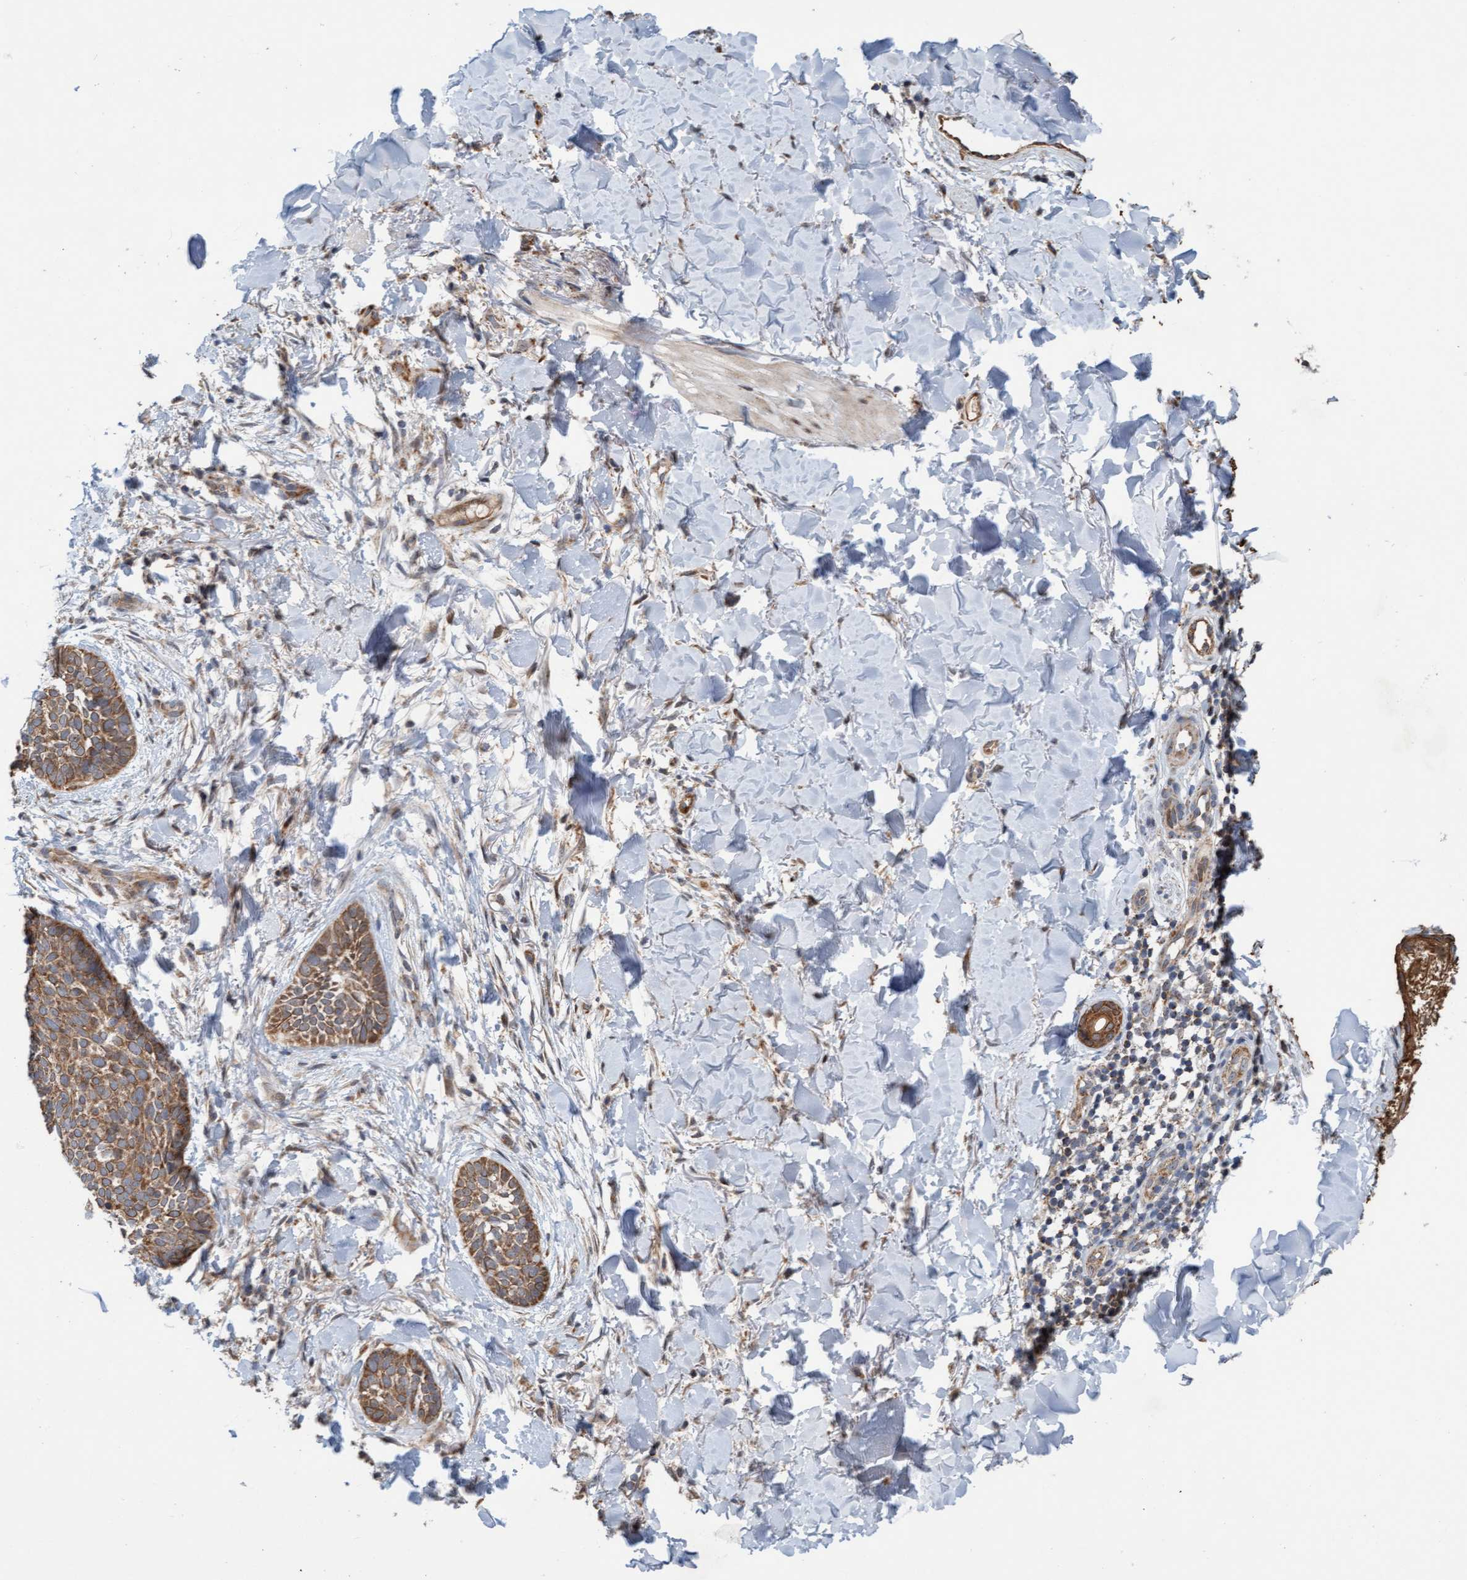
{"staining": {"intensity": "moderate", "quantity": ">75%", "location": "cytoplasmic/membranous"}, "tissue": "skin cancer", "cell_type": "Tumor cells", "image_type": "cancer", "snomed": [{"axis": "morphology", "description": "Normal tissue, NOS"}, {"axis": "morphology", "description": "Basal cell carcinoma"}, {"axis": "topography", "description": "Skin"}], "caption": "Skin basal cell carcinoma tissue reveals moderate cytoplasmic/membranous positivity in approximately >75% of tumor cells, visualized by immunohistochemistry. (DAB IHC, brown staining for protein, blue staining for nuclei).", "gene": "ZNF566", "patient": {"sex": "male", "age": 67}}